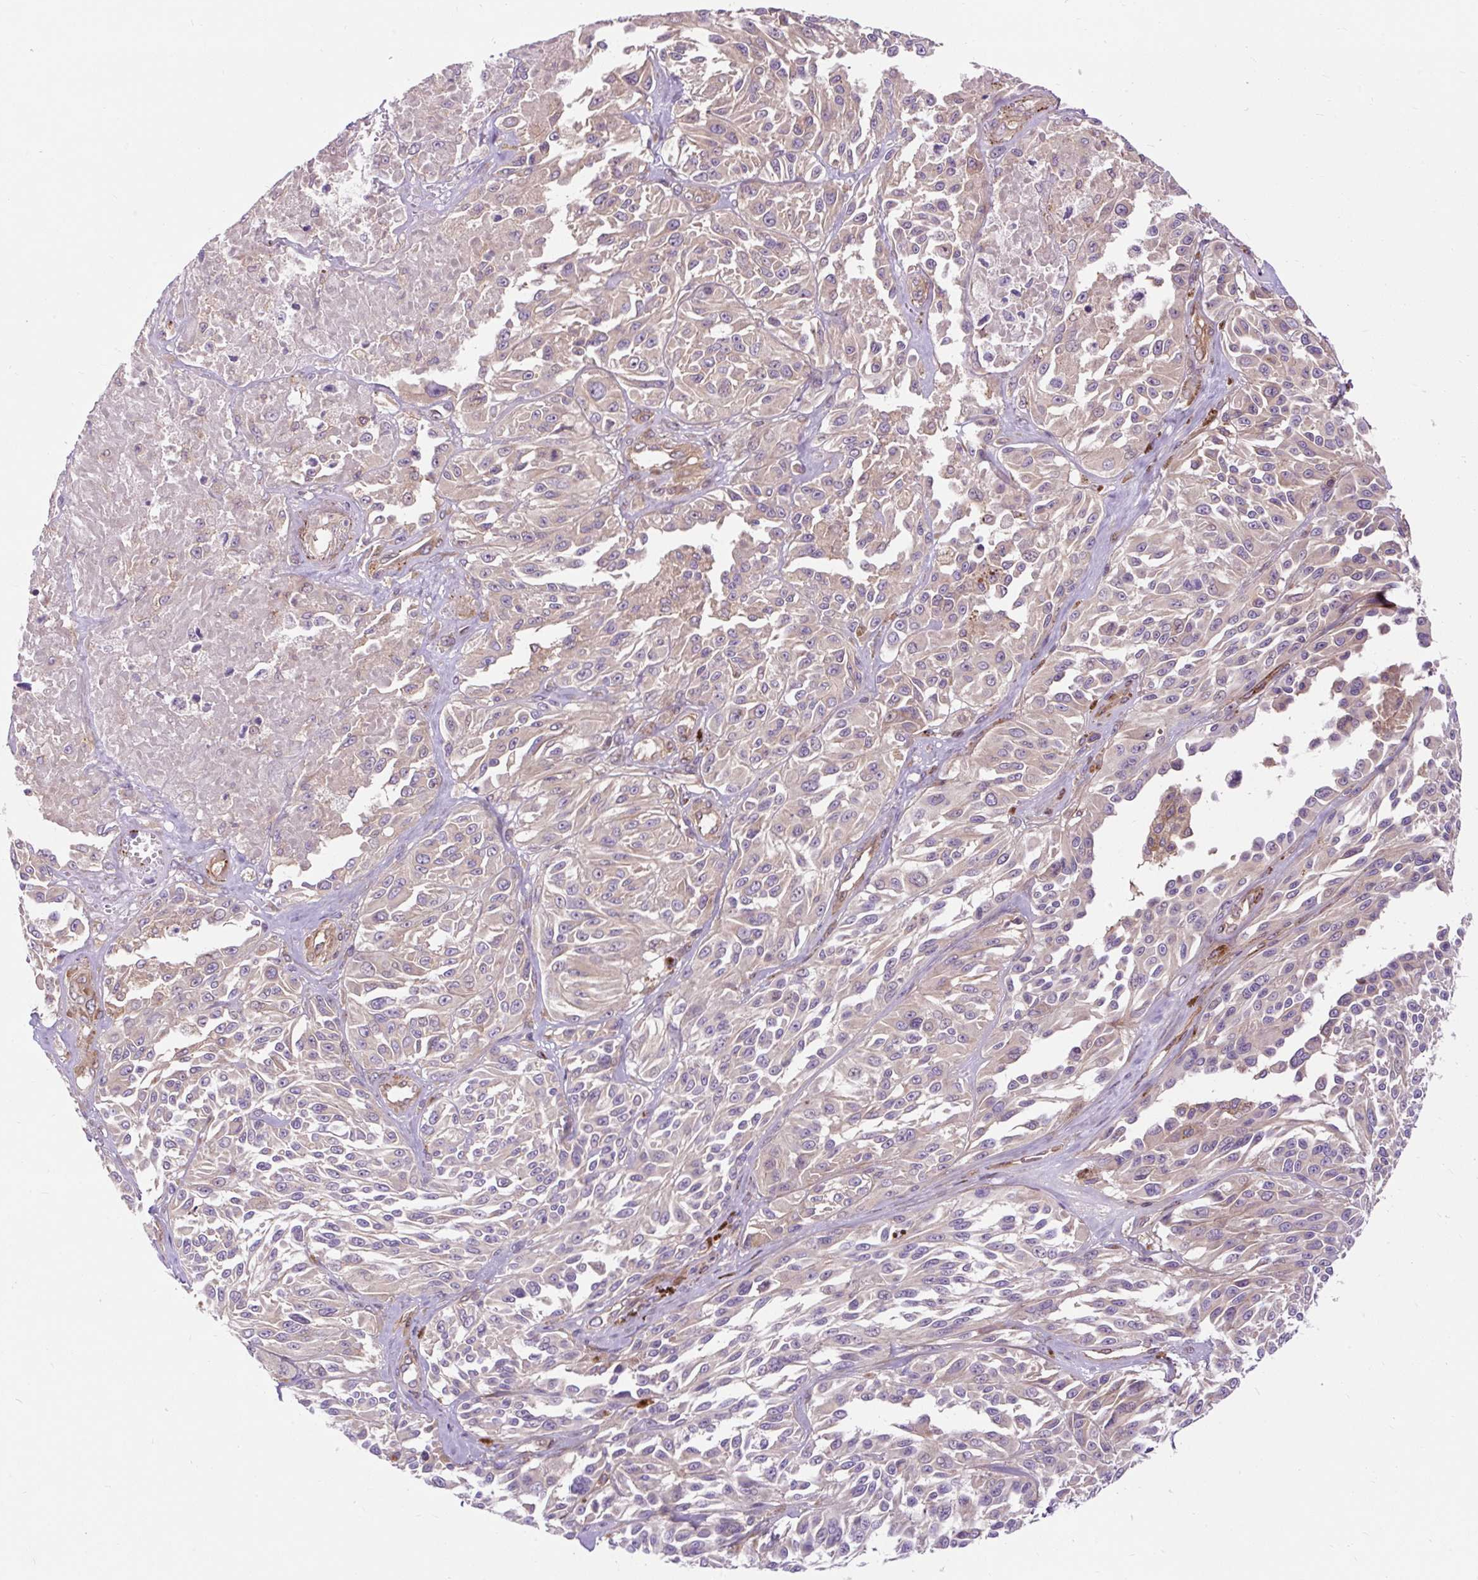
{"staining": {"intensity": "negative", "quantity": "none", "location": "none"}, "tissue": "melanoma", "cell_type": "Tumor cells", "image_type": "cancer", "snomed": [{"axis": "morphology", "description": "Malignant melanoma, NOS"}, {"axis": "topography", "description": "Skin"}], "caption": "Immunohistochemical staining of human malignant melanoma demonstrates no significant expression in tumor cells.", "gene": "PCDHGB3", "patient": {"sex": "male", "age": 94}}